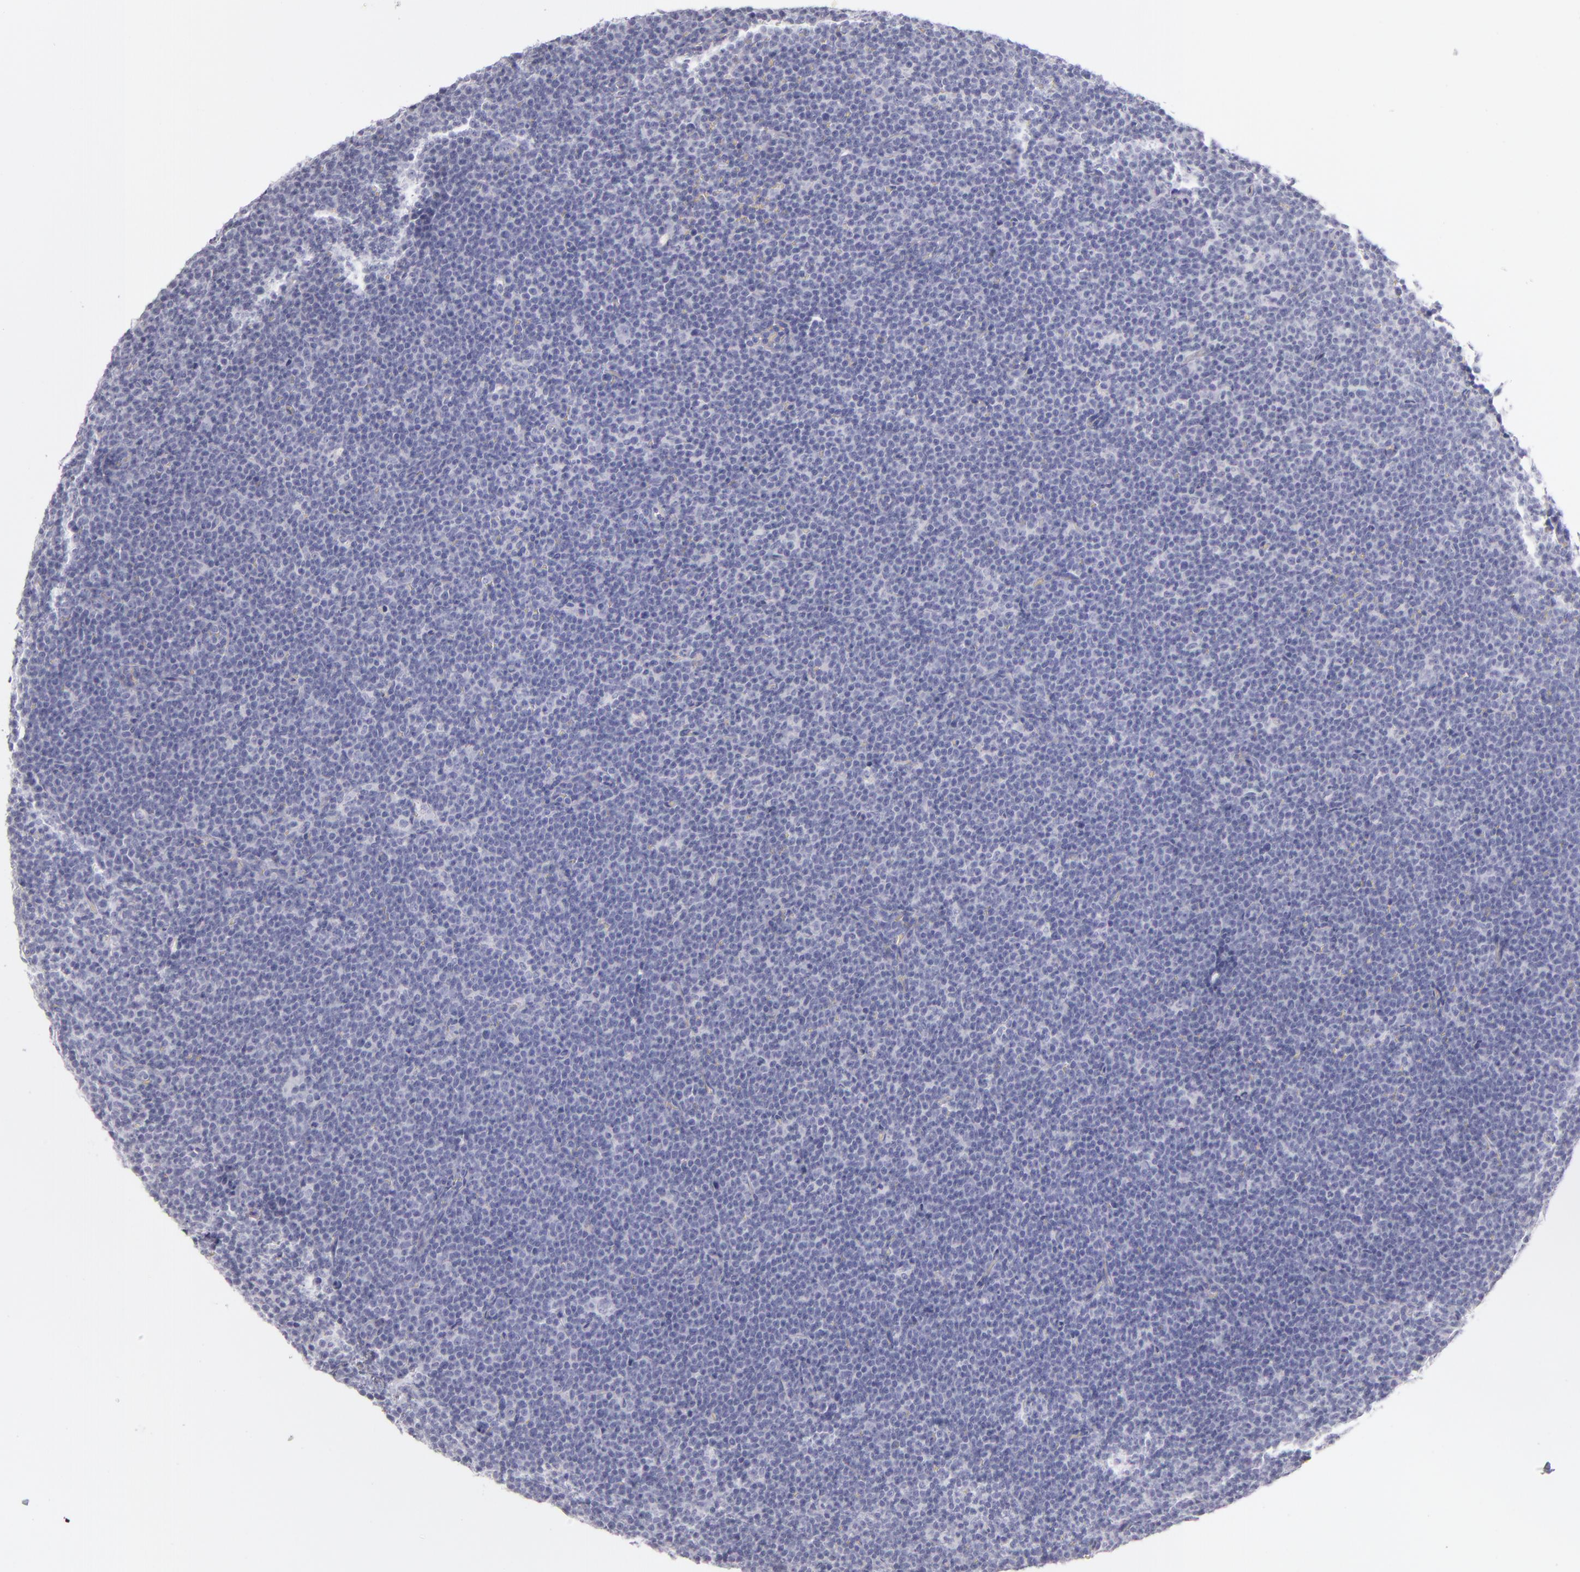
{"staining": {"intensity": "negative", "quantity": "none", "location": "none"}, "tissue": "lymphoma", "cell_type": "Tumor cells", "image_type": "cancer", "snomed": [{"axis": "morphology", "description": "Malignant lymphoma, non-Hodgkin's type, High grade"}, {"axis": "topography", "description": "Lymph node"}], "caption": "Immunohistochemistry image of neoplastic tissue: lymphoma stained with DAB (3,3'-diaminobenzidine) reveals no significant protein positivity in tumor cells.", "gene": "FABP1", "patient": {"sex": "female", "age": 58}}